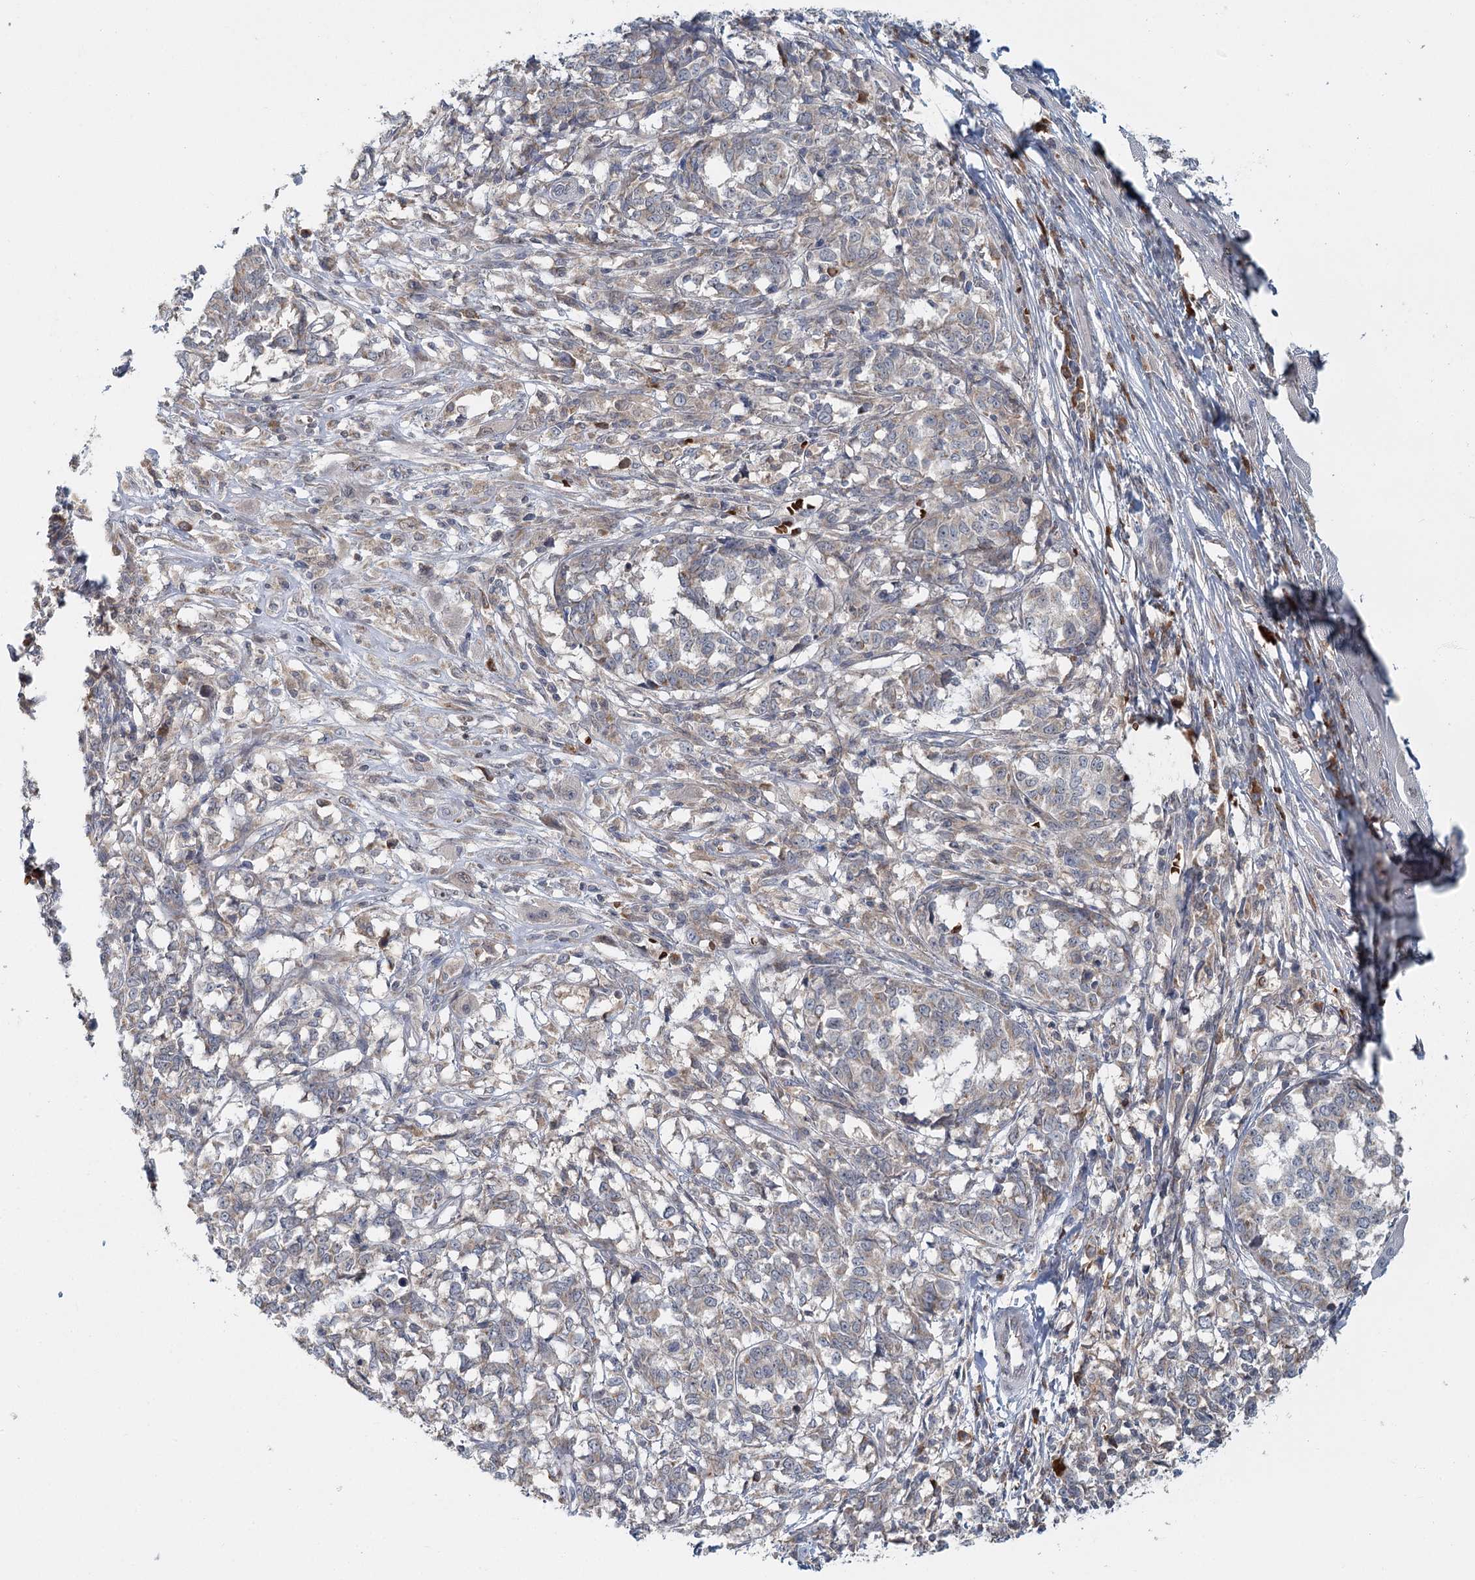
{"staining": {"intensity": "weak", "quantity": "<25%", "location": "cytoplasmic/membranous"}, "tissue": "melanoma", "cell_type": "Tumor cells", "image_type": "cancer", "snomed": [{"axis": "morphology", "description": "Malignant melanoma, NOS"}, {"axis": "topography", "description": "Skin"}], "caption": "Micrograph shows no protein expression in tumor cells of malignant melanoma tissue.", "gene": "ADK", "patient": {"sex": "female", "age": 72}}